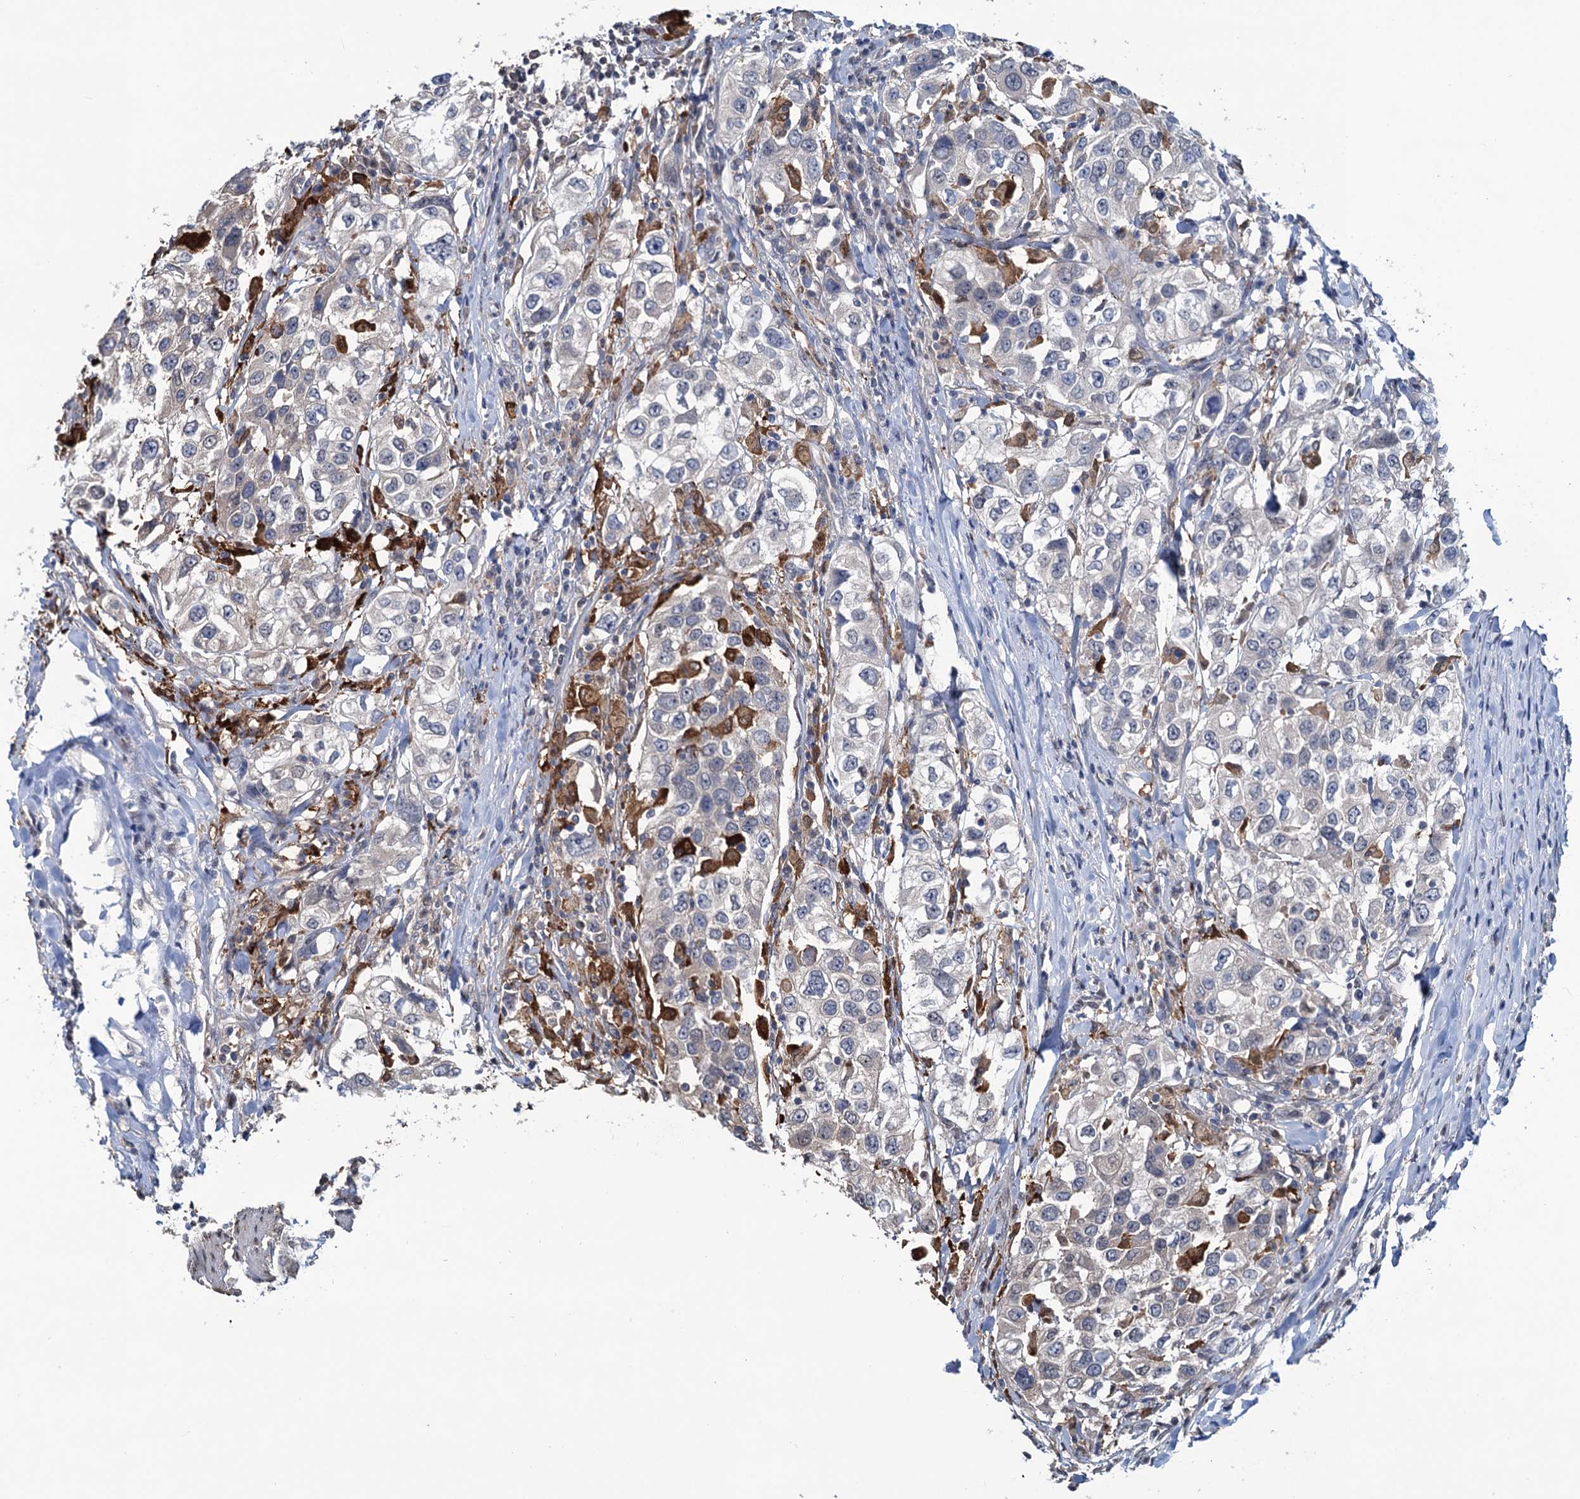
{"staining": {"intensity": "negative", "quantity": "none", "location": "none"}, "tissue": "urothelial cancer", "cell_type": "Tumor cells", "image_type": "cancer", "snomed": [{"axis": "morphology", "description": "Urothelial carcinoma, High grade"}, {"axis": "topography", "description": "Urinary bladder"}], "caption": "There is no significant staining in tumor cells of urothelial cancer.", "gene": "RTKN2", "patient": {"sex": "female", "age": 80}}